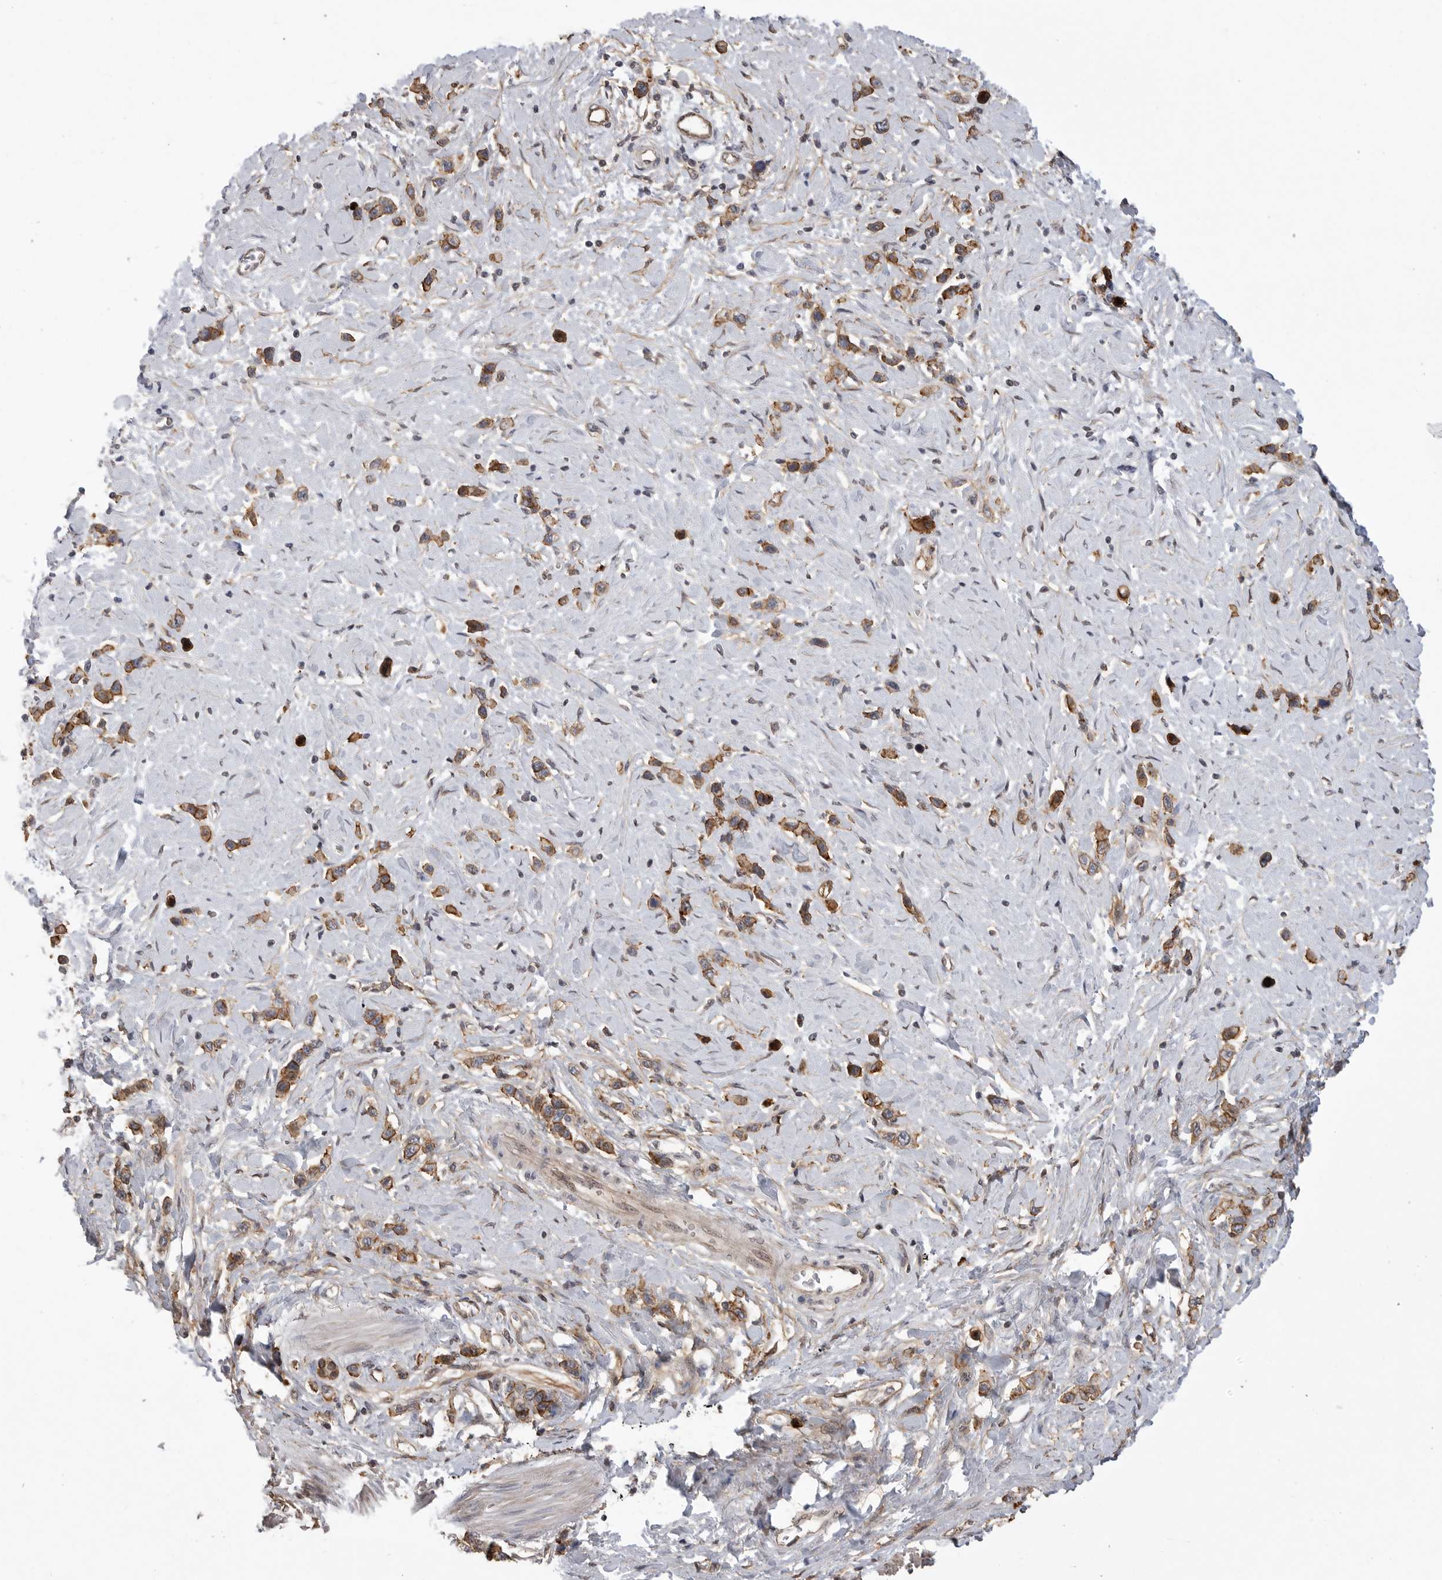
{"staining": {"intensity": "moderate", "quantity": ">75%", "location": "cytoplasmic/membranous"}, "tissue": "stomach cancer", "cell_type": "Tumor cells", "image_type": "cancer", "snomed": [{"axis": "morphology", "description": "Adenocarcinoma, NOS"}, {"axis": "topography", "description": "Stomach"}], "caption": "Protein expression analysis of adenocarcinoma (stomach) exhibits moderate cytoplasmic/membranous positivity in about >75% of tumor cells.", "gene": "NECTIN1", "patient": {"sex": "female", "age": 65}}